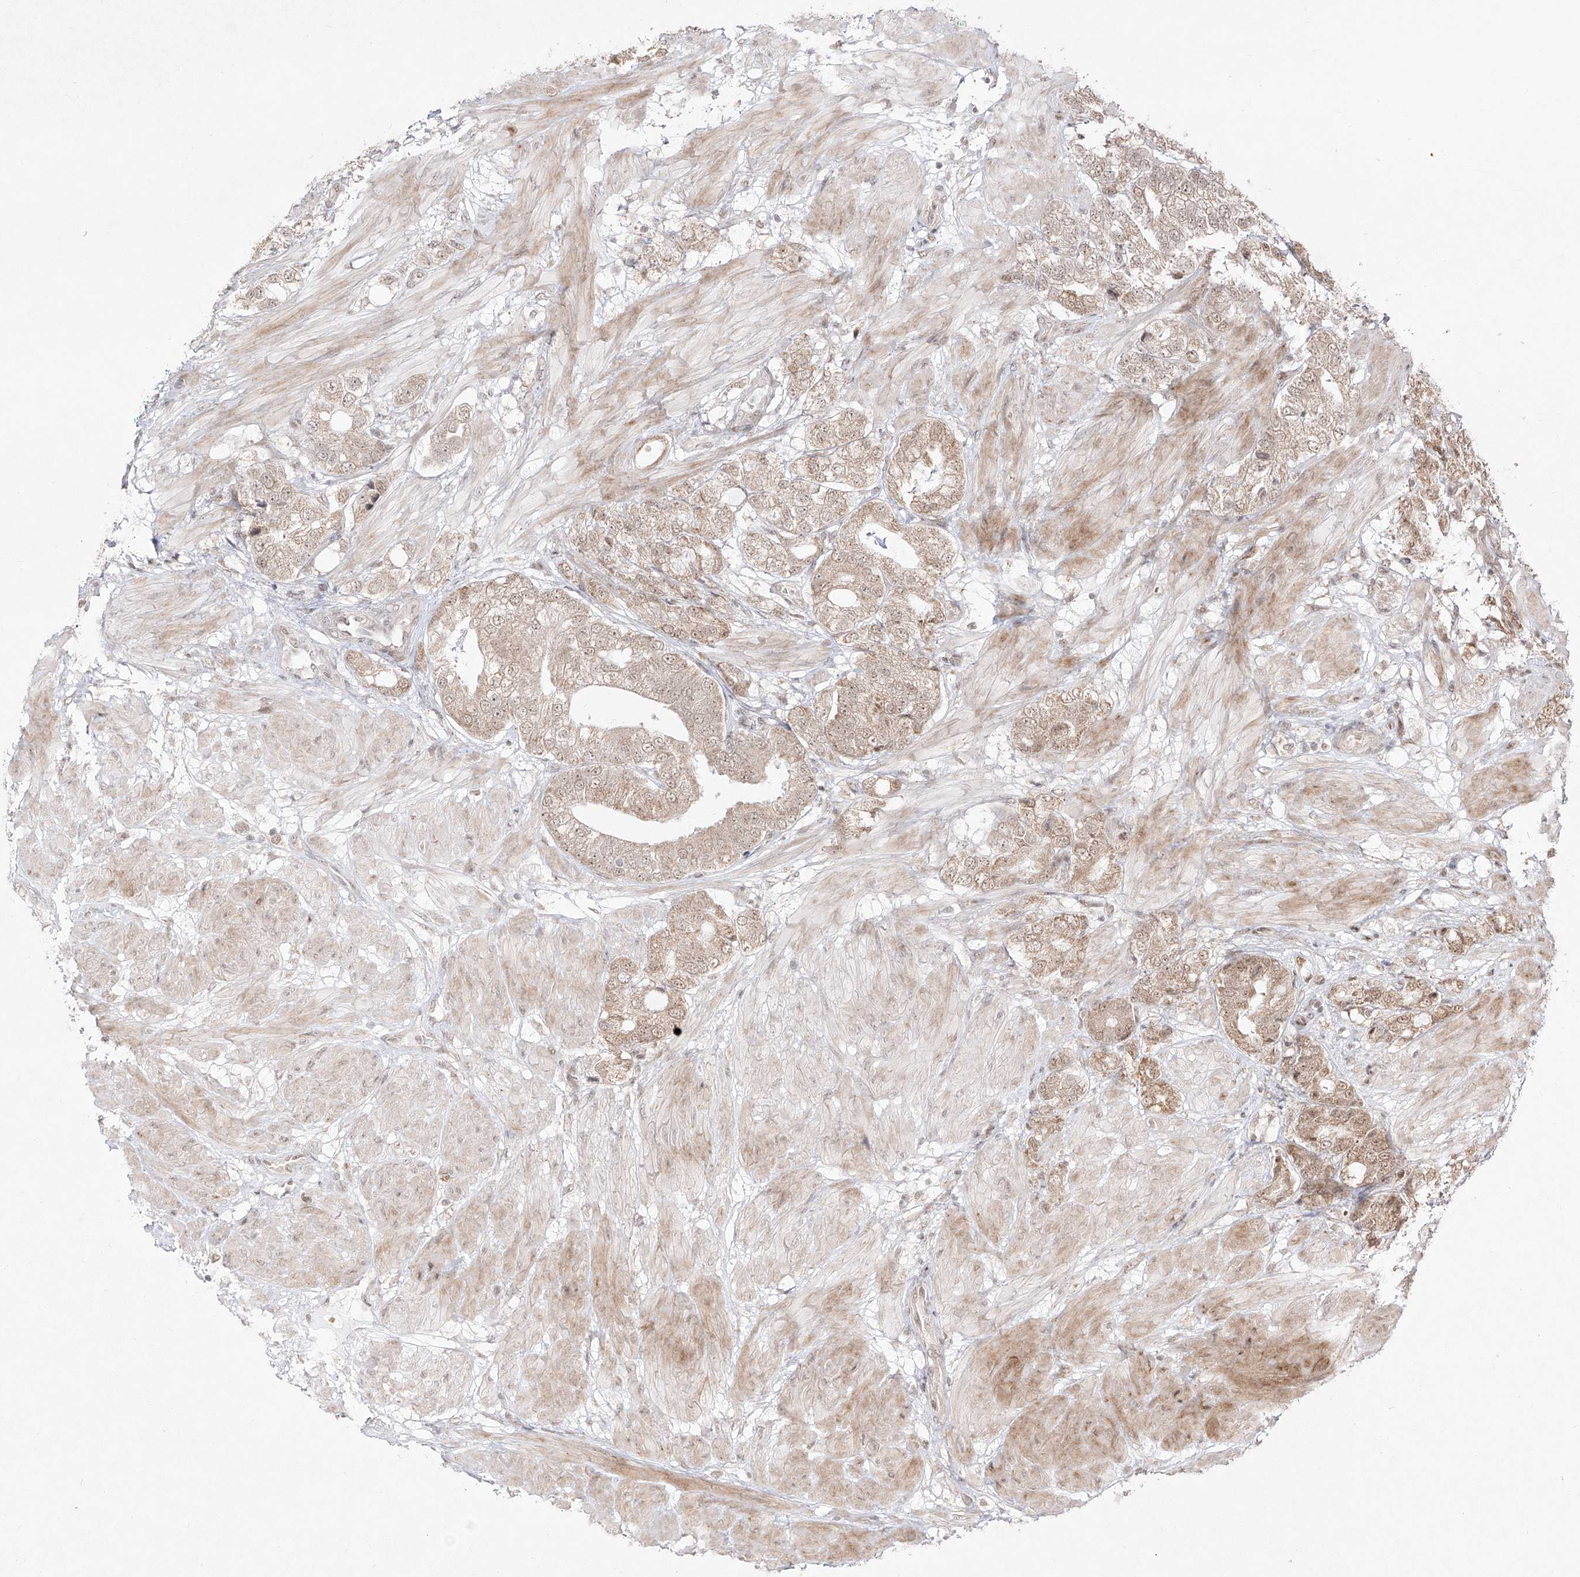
{"staining": {"intensity": "weak", "quantity": "25%-75%", "location": "cytoplasmic/membranous,nuclear"}, "tissue": "prostate cancer", "cell_type": "Tumor cells", "image_type": "cancer", "snomed": [{"axis": "morphology", "description": "Adenocarcinoma, High grade"}, {"axis": "topography", "description": "Prostate"}], "caption": "Immunohistochemical staining of prostate cancer (high-grade adenocarcinoma) reveals weak cytoplasmic/membranous and nuclear protein positivity in approximately 25%-75% of tumor cells. (Stains: DAB in brown, nuclei in blue, Microscopy: brightfield microscopy at high magnification).", "gene": "SNRNP27", "patient": {"sex": "male", "age": 50}}